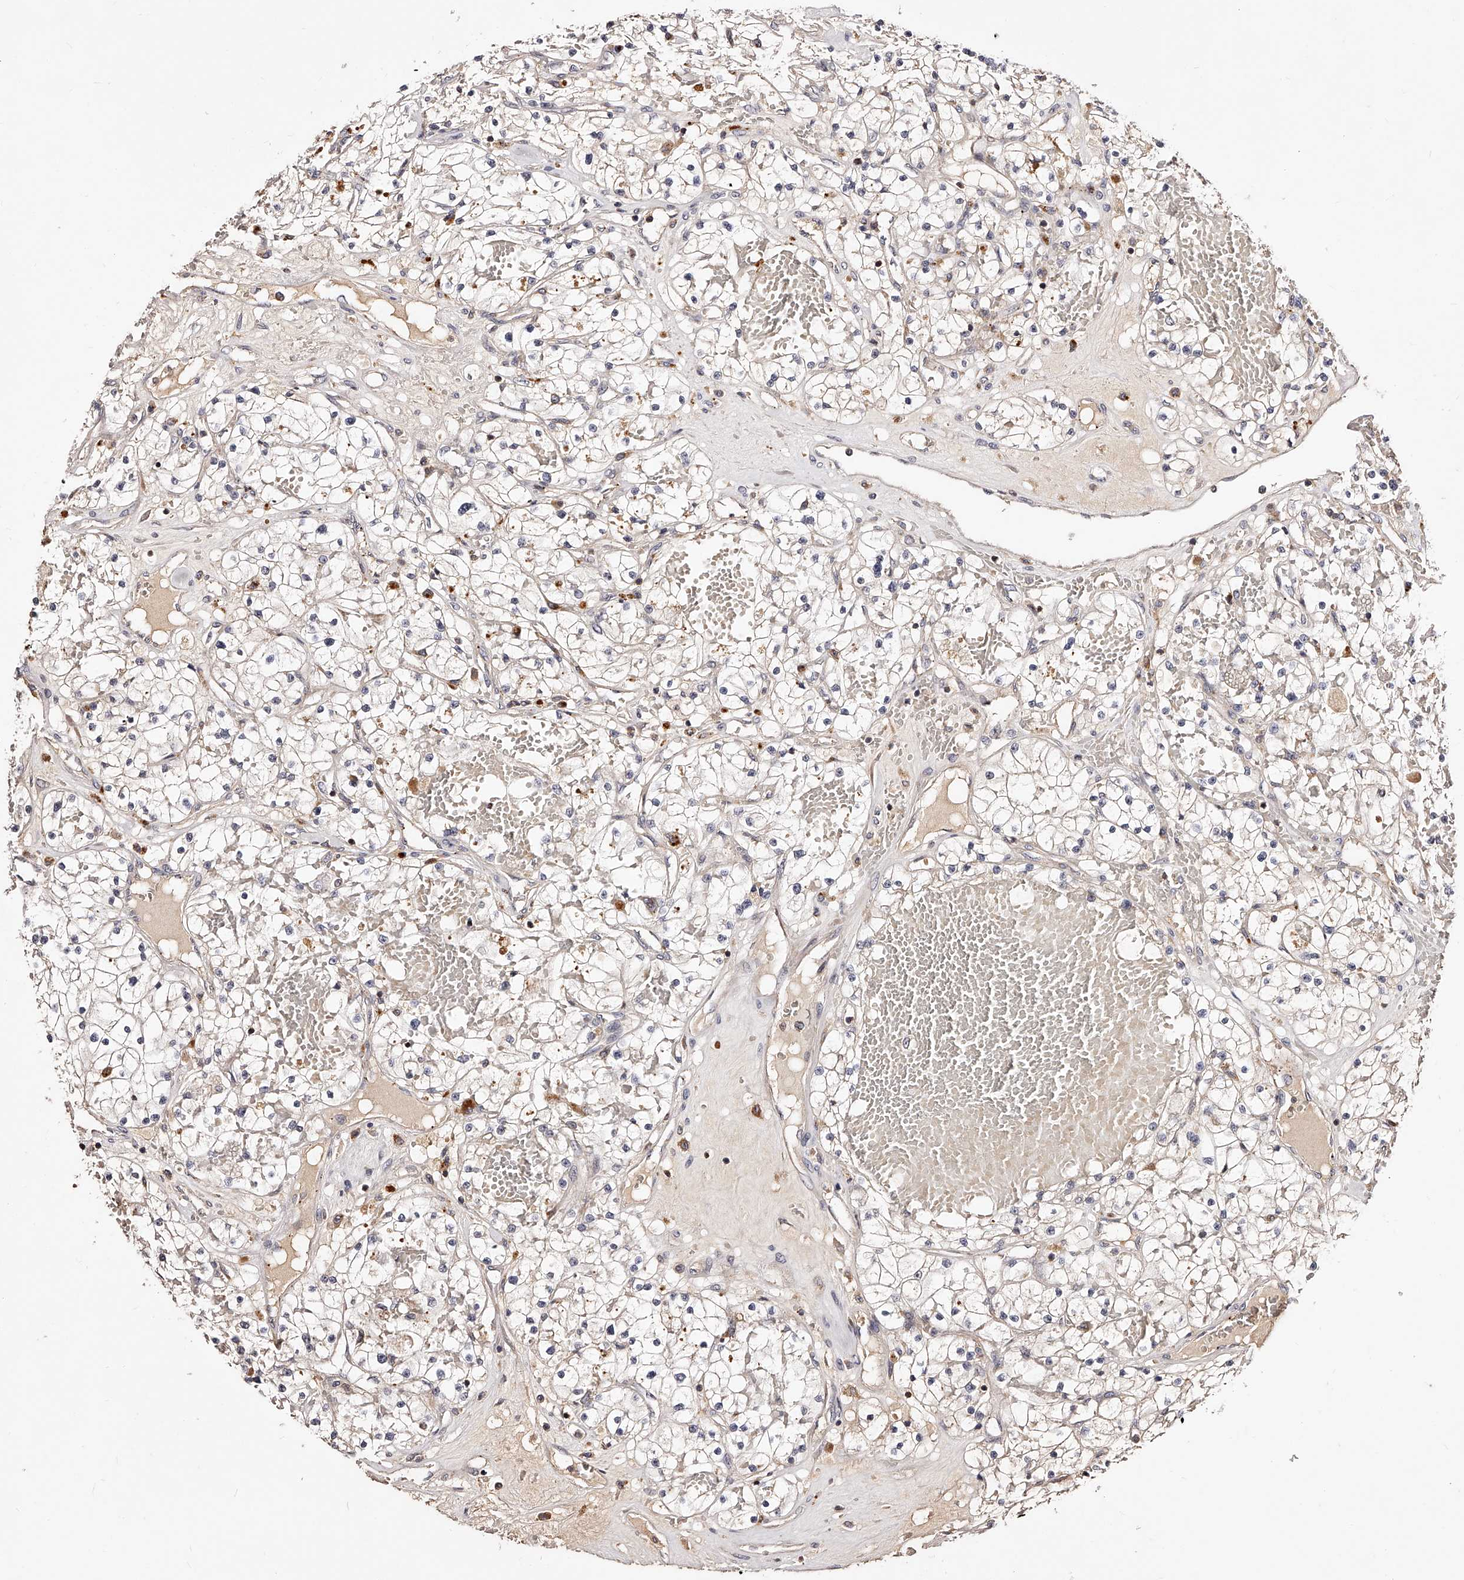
{"staining": {"intensity": "weak", "quantity": "25%-75%", "location": "cytoplasmic/membranous"}, "tissue": "renal cancer", "cell_type": "Tumor cells", "image_type": "cancer", "snomed": [{"axis": "morphology", "description": "Normal tissue, NOS"}, {"axis": "morphology", "description": "Adenocarcinoma, NOS"}, {"axis": "topography", "description": "Kidney"}], "caption": "Adenocarcinoma (renal) stained with DAB (3,3'-diaminobenzidine) IHC exhibits low levels of weak cytoplasmic/membranous positivity in about 25%-75% of tumor cells.", "gene": "PHACTR1", "patient": {"sex": "male", "age": 68}}